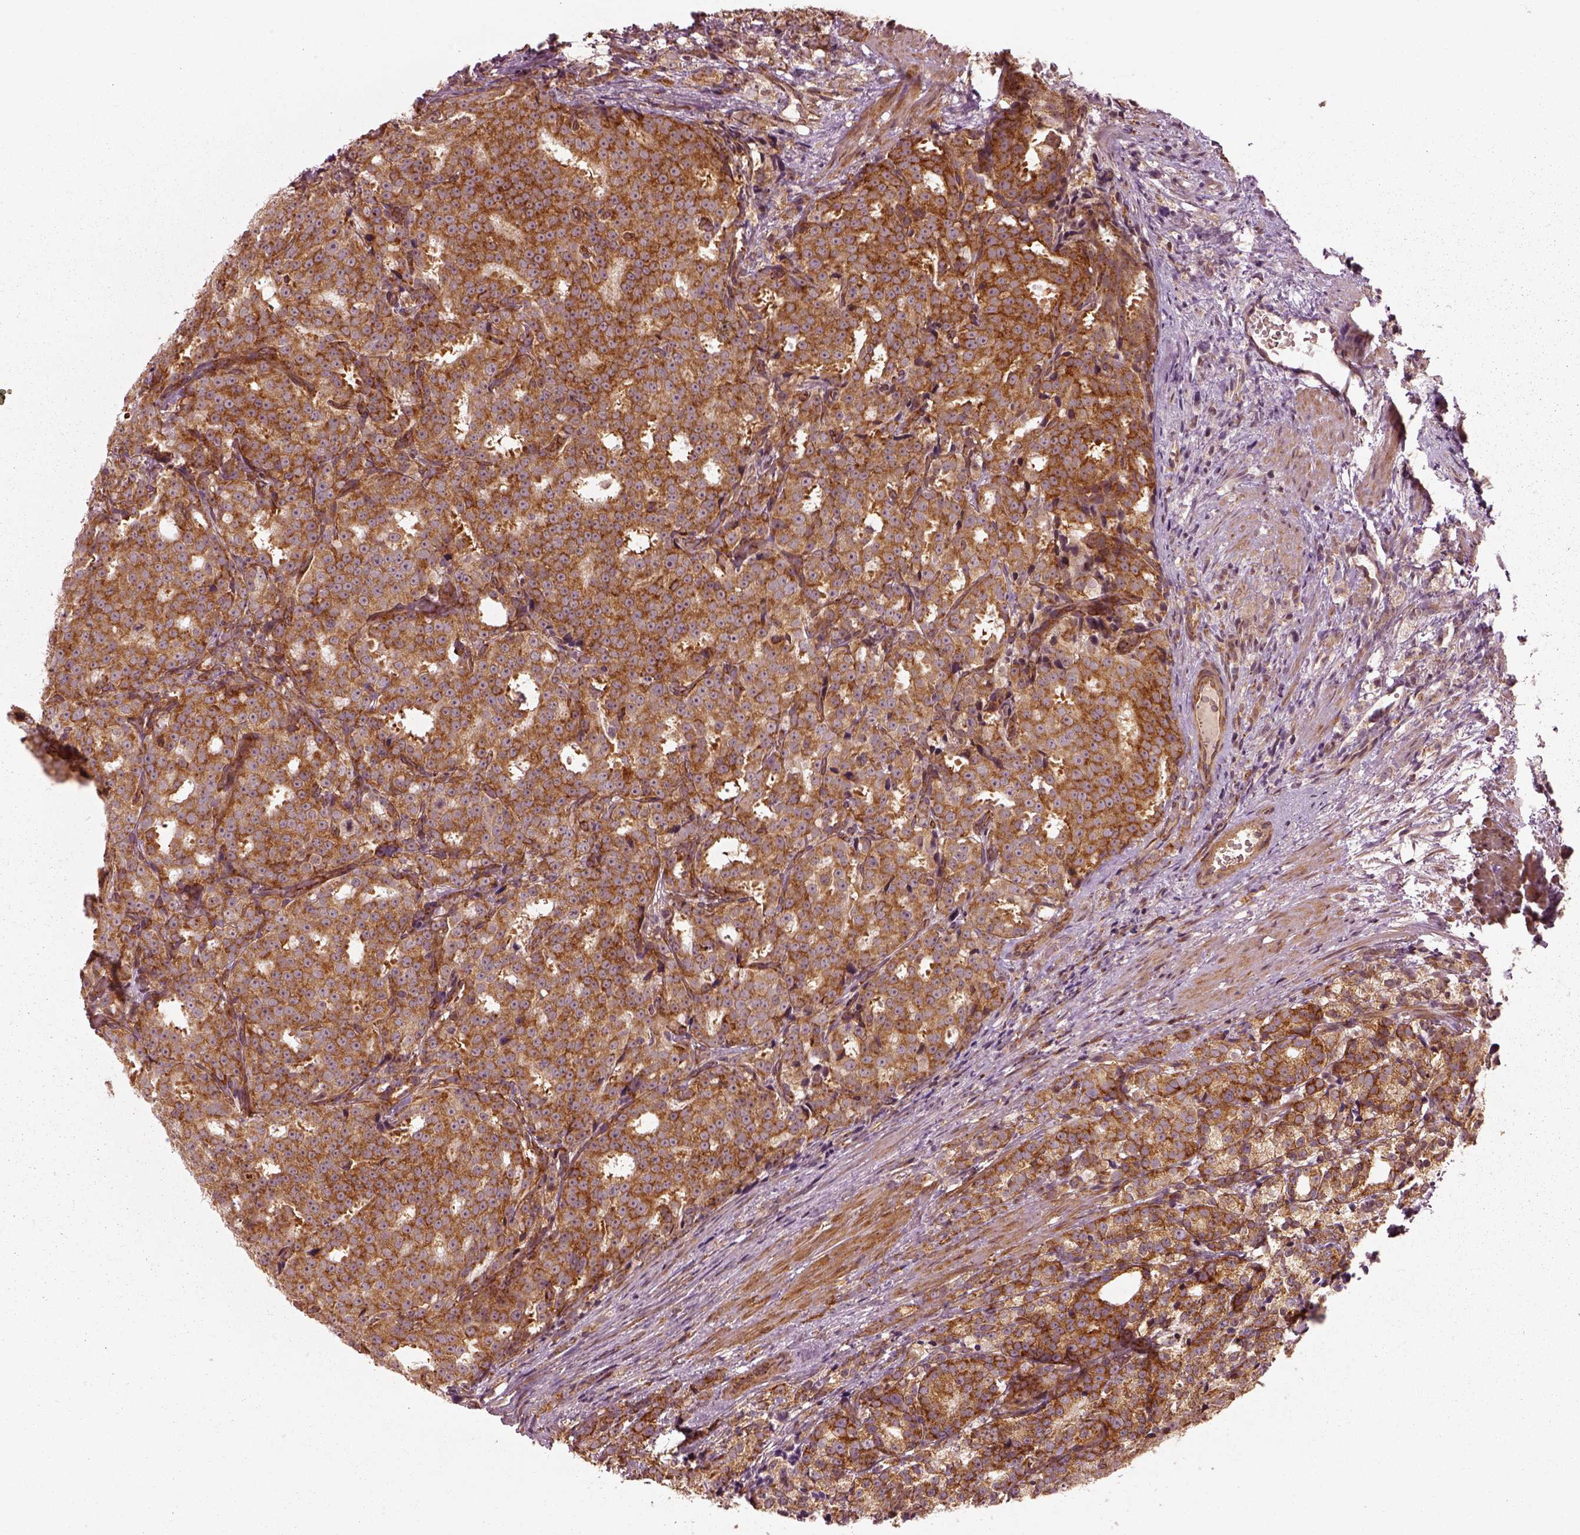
{"staining": {"intensity": "moderate", "quantity": ">75%", "location": "cytoplasmic/membranous"}, "tissue": "prostate cancer", "cell_type": "Tumor cells", "image_type": "cancer", "snomed": [{"axis": "morphology", "description": "Adenocarcinoma, High grade"}, {"axis": "topography", "description": "Prostate"}], "caption": "Prostate high-grade adenocarcinoma stained with immunohistochemistry (IHC) shows moderate cytoplasmic/membranous positivity in about >75% of tumor cells.", "gene": "LSM14A", "patient": {"sex": "male", "age": 53}}